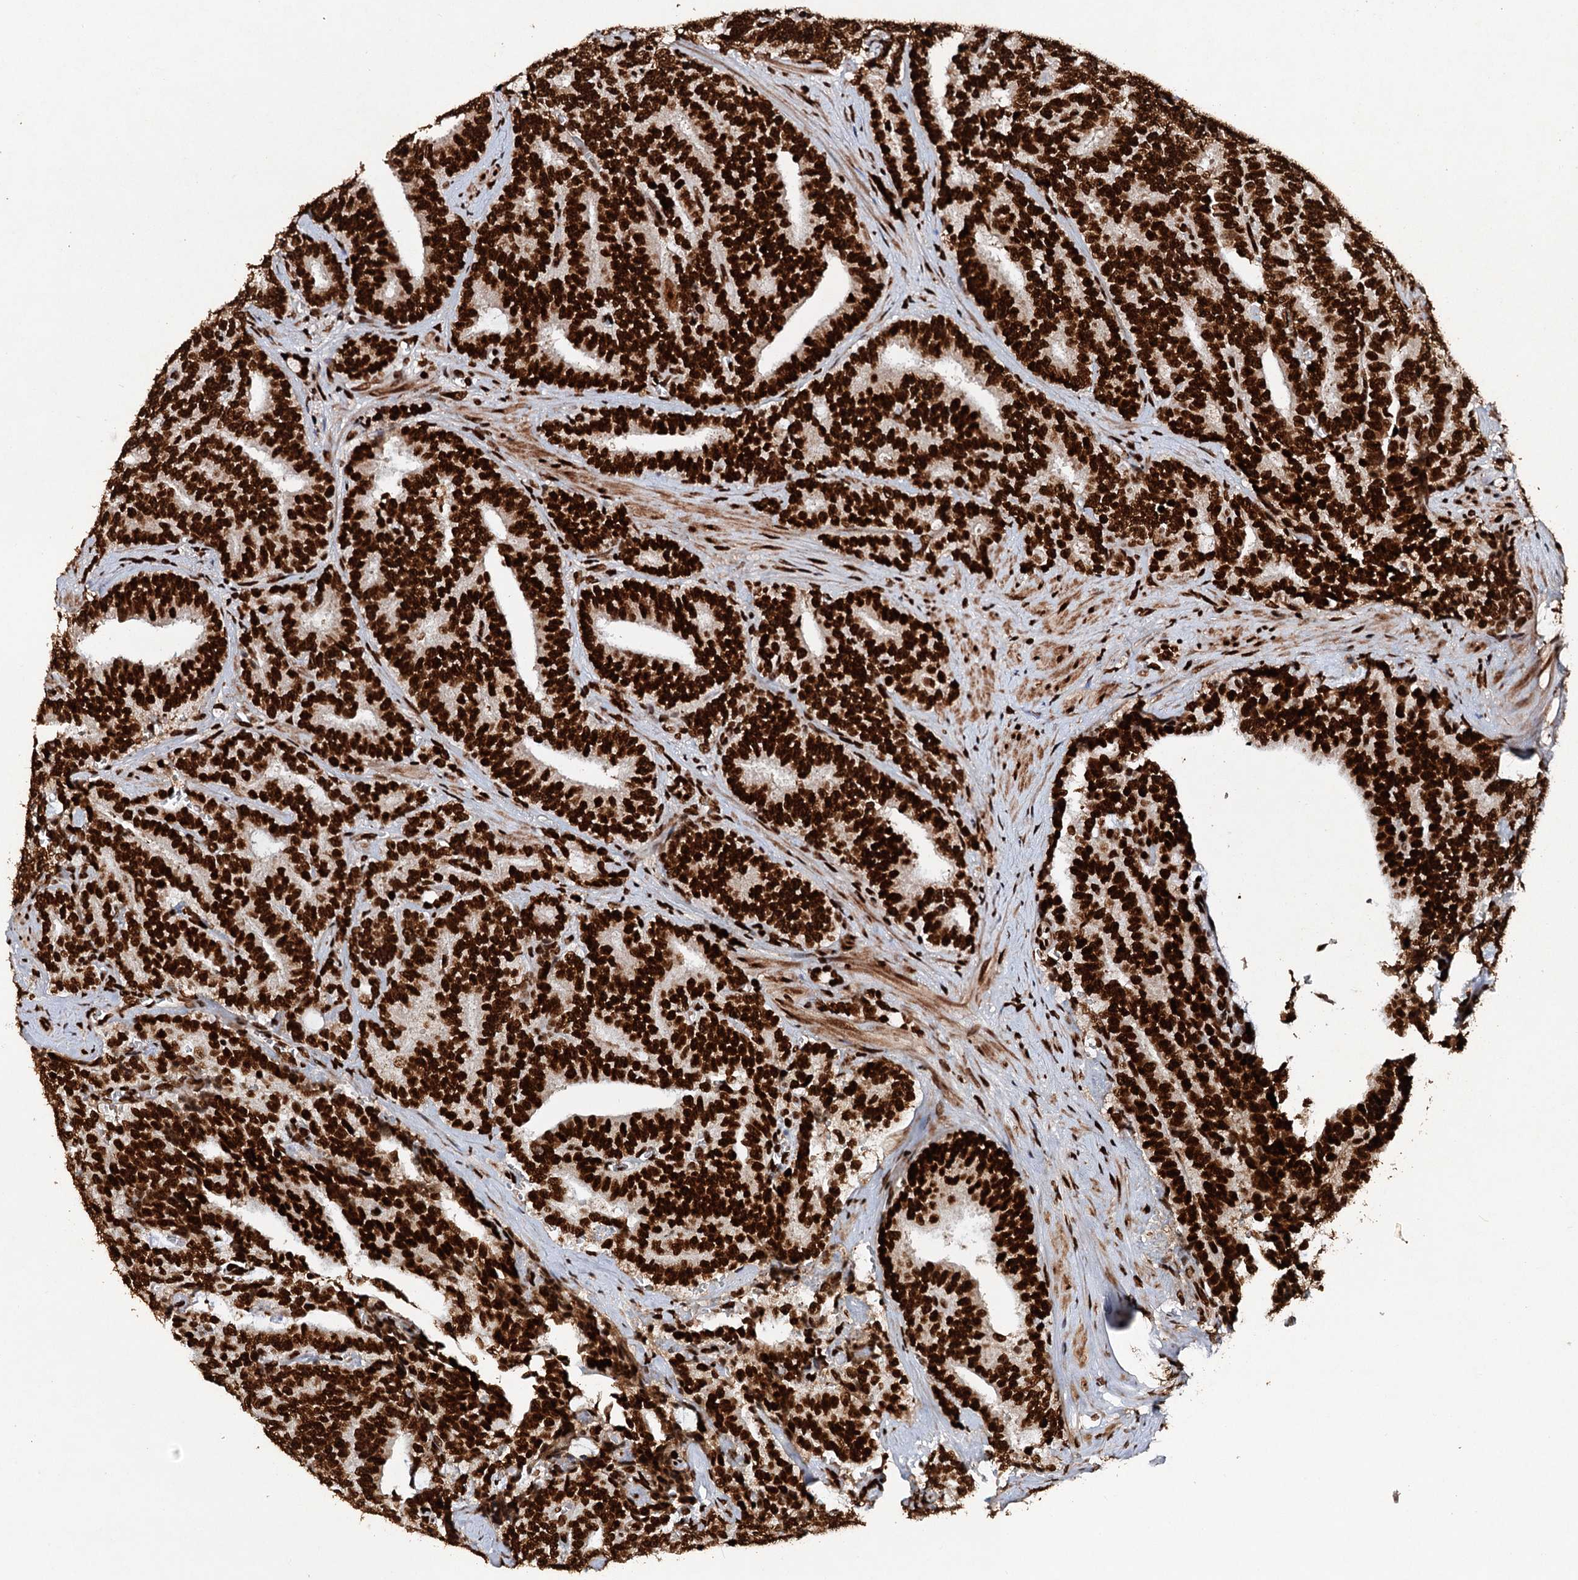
{"staining": {"intensity": "strong", "quantity": ">75%", "location": "nuclear"}, "tissue": "prostate cancer", "cell_type": "Tumor cells", "image_type": "cancer", "snomed": [{"axis": "morphology", "description": "Adenocarcinoma, High grade"}, {"axis": "topography", "description": "Prostate and seminal vesicle, NOS"}], "caption": "Human prostate cancer stained for a protein (brown) demonstrates strong nuclear positive staining in approximately >75% of tumor cells.", "gene": "MATR3", "patient": {"sex": "male", "age": 67}}